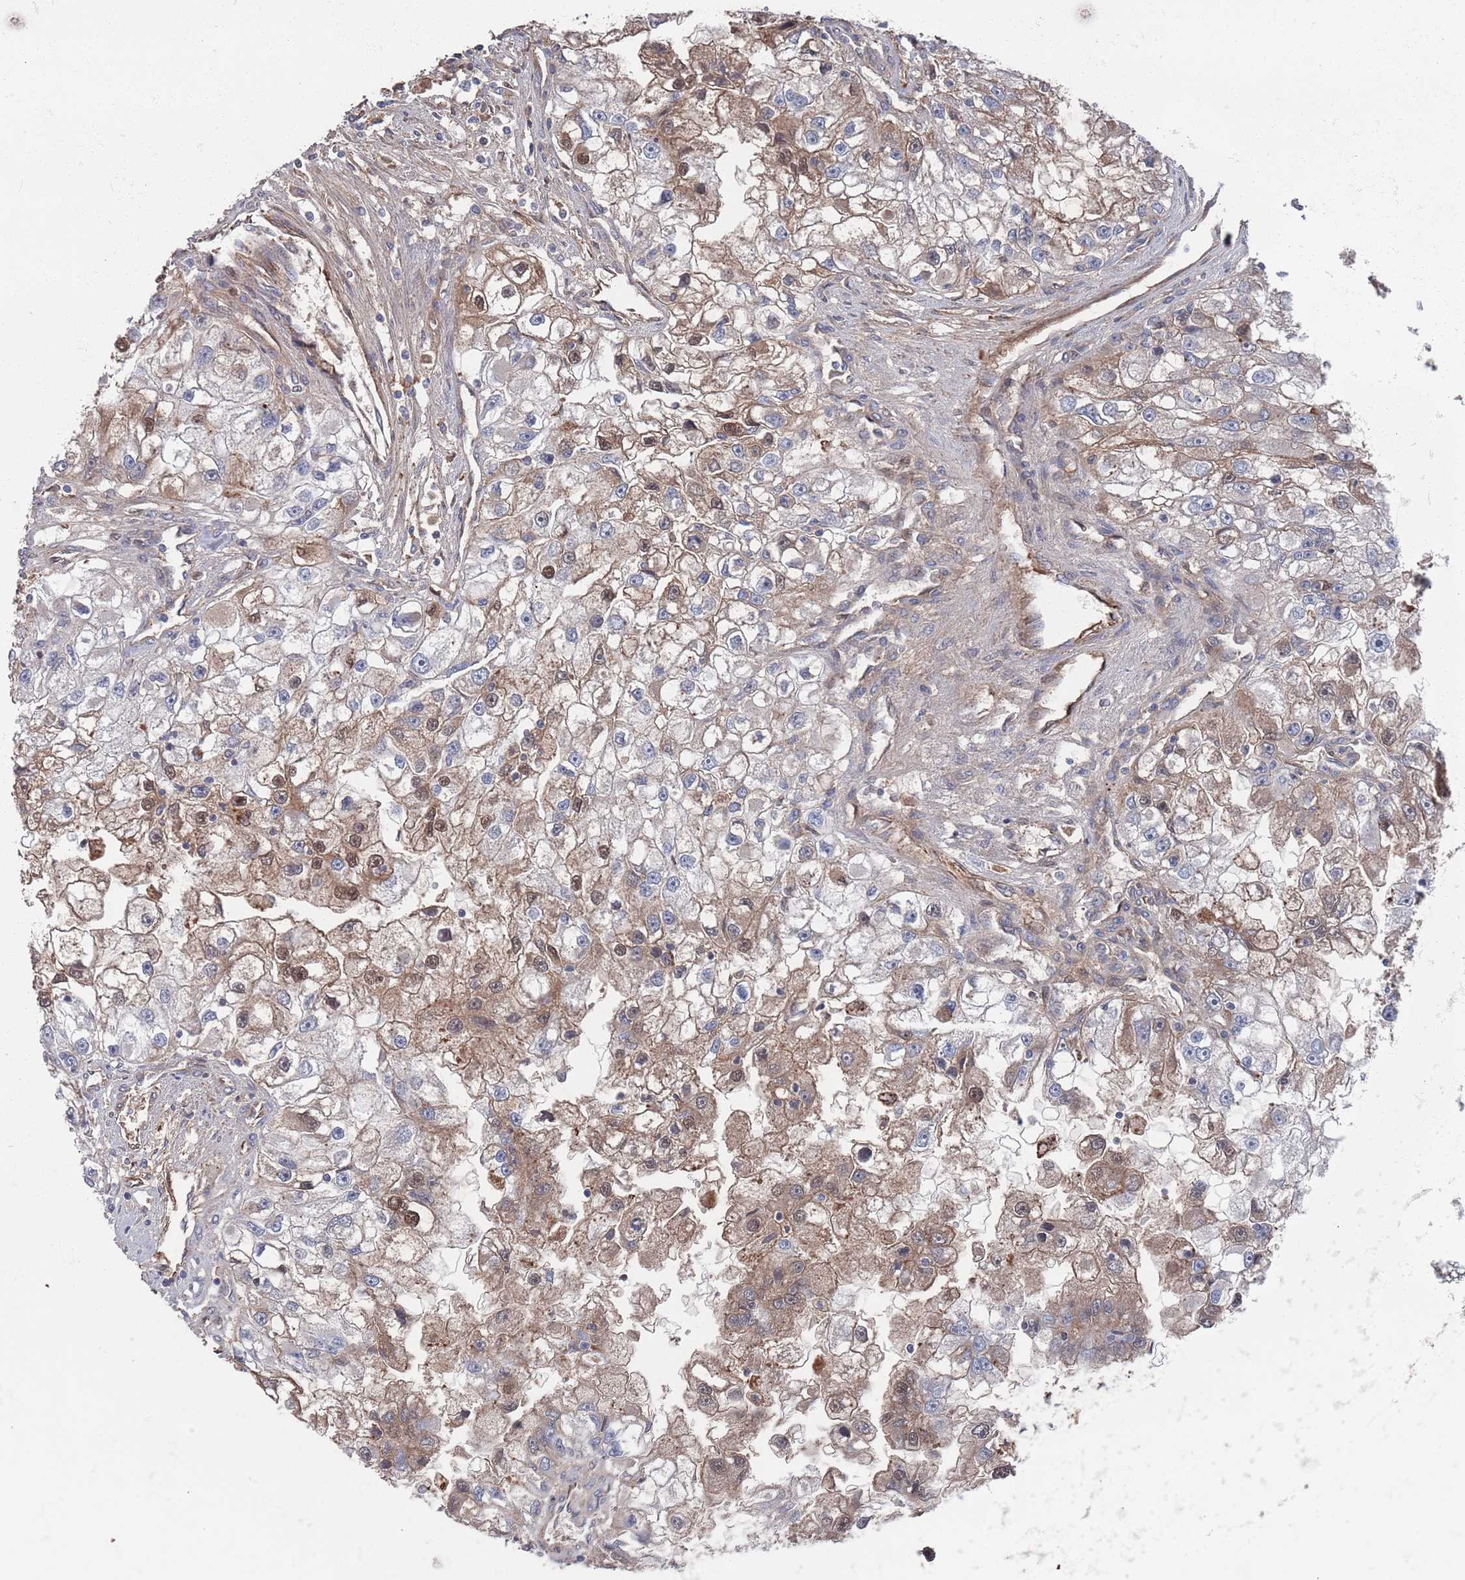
{"staining": {"intensity": "moderate", "quantity": "25%-75%", "location": "cytoplasmic/membranous,nuclear"}, "tissue": "renal cancer", "cell_type": "Tumor cells", "image_type": "cancer", "snomed": [{"axis": "morphology", "description": "Adenocarcinoma, NOS"}, {"axis": "topography", "description": "Kidney"}], "caption": "Human renal adenocarcinoma stained with a brown dye shows moderate cytoplasmic/membranous and nuclear positive staining in approximately 25%-75% of tumor cells.", "gene": "PLEKHA4", "patient": {"sex": "male", "age": 63}}